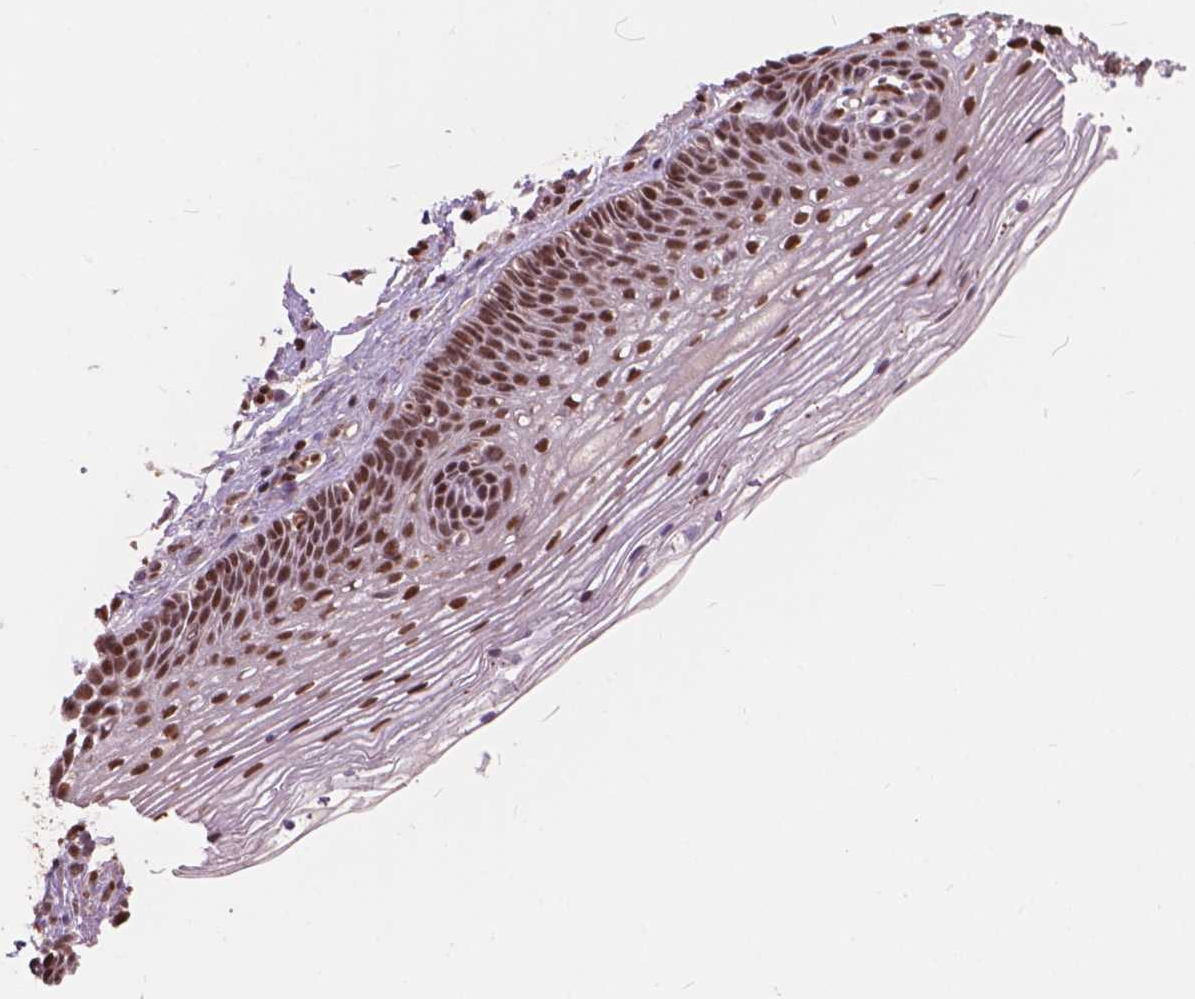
{"staining": {"intensity": "strong", "quantity": ">75%", "location": "nuclear"}, "tissue": "cervix", "cell_type": "Glandular cells", "image_type": "normal", "snomed": [{"axis": "morphology", "description": "Normal tissue, NOS"}, {"axis": "topography", "description": "Cervix"}], "caption": "The photomicrograph demonstrates staining of benign cervix, revealing strong nuclear protein staining (brown color) within glandular cells. The staining is performed using DAB (3,3'-diaminobenzidine) brown chromogen to label protein expression. The nuclei are counter-stained blue using hematoxylin.", "gene": "ANP32A", "patient": {"sex": "female", "age": 34}}